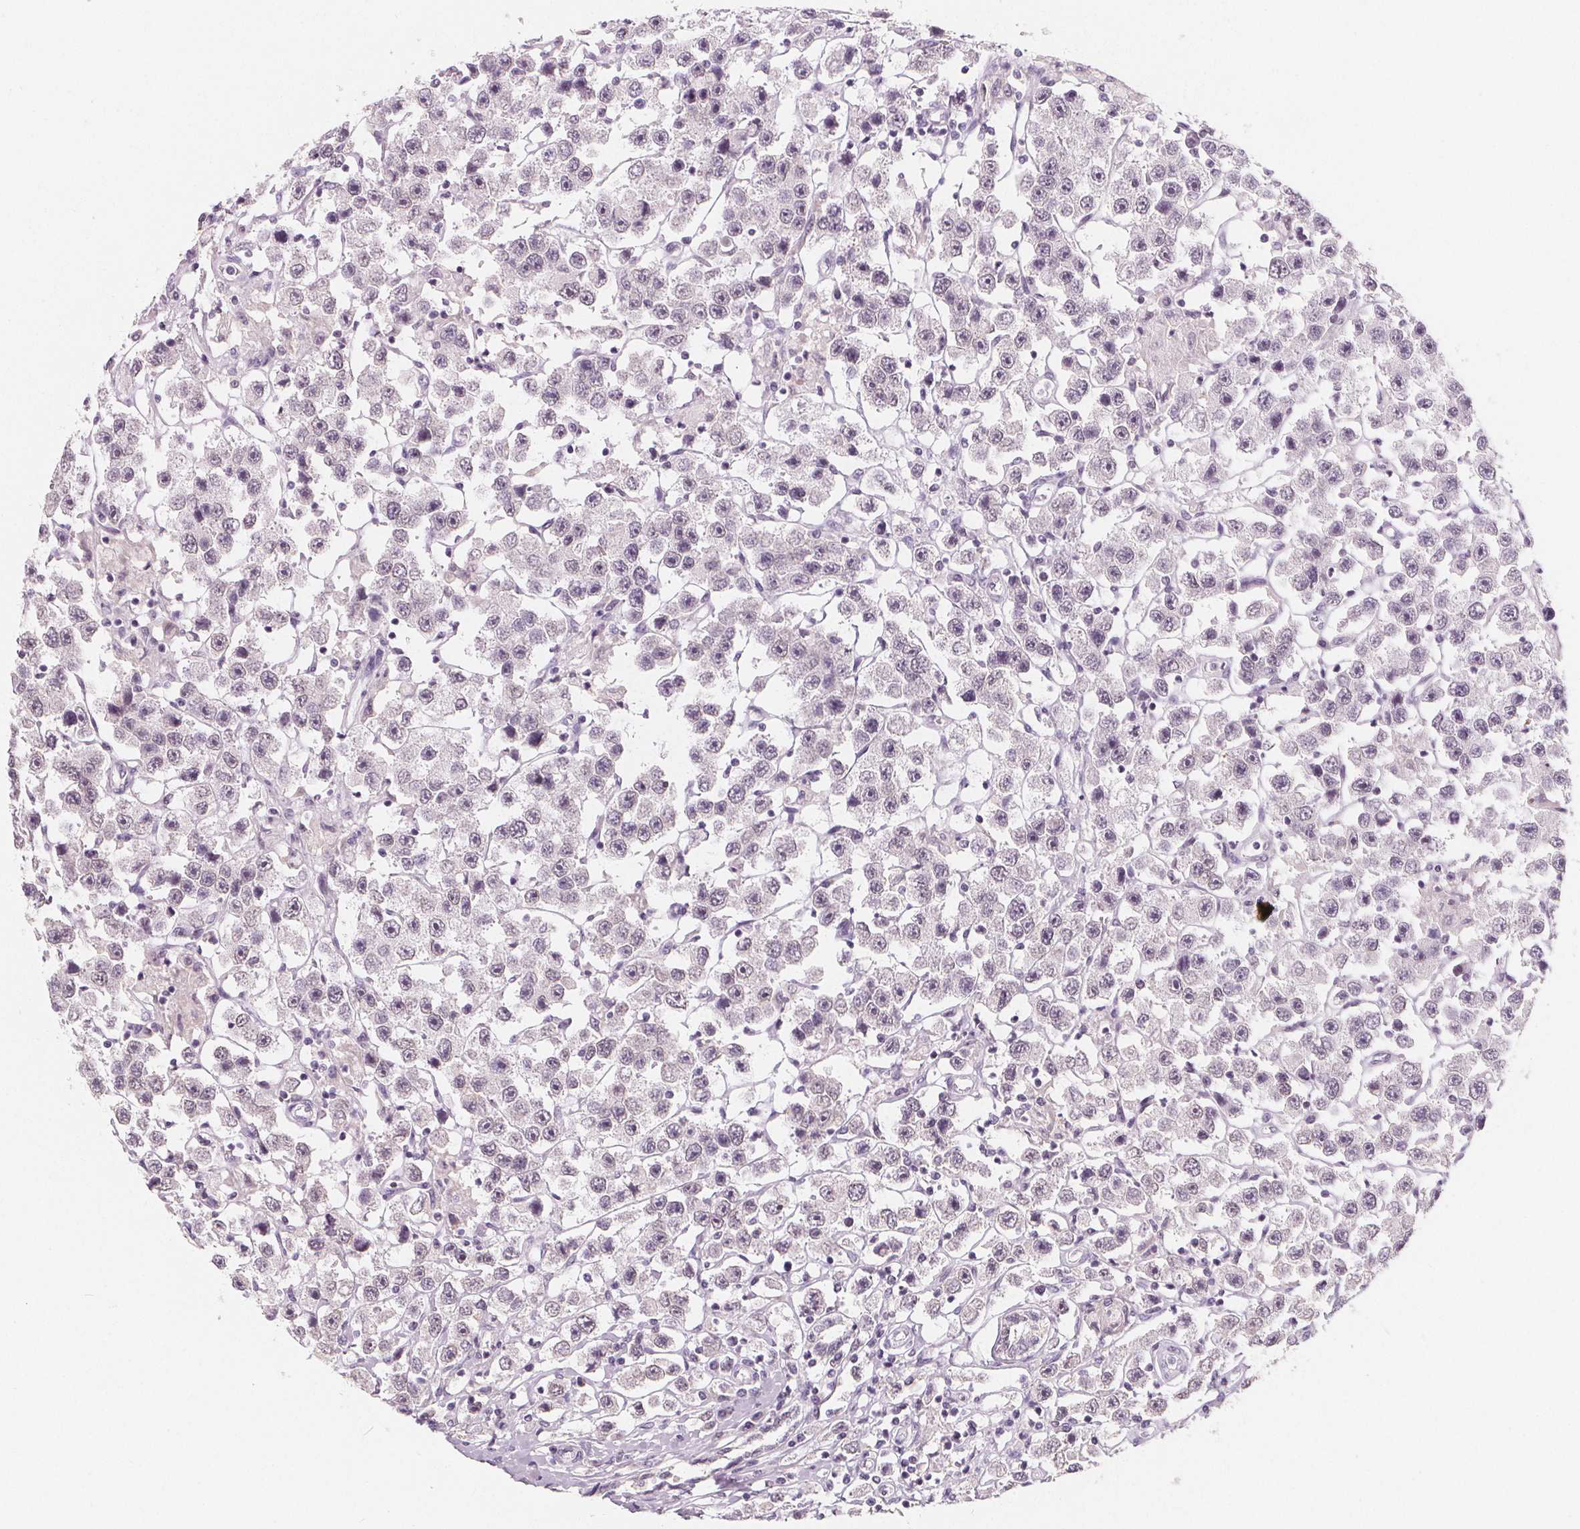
{"staining": {"intensity": "negative", "quantity": "none", "location": "none"}, "tissue": "testis cancer", "cell_type": "Tumor cells", "image_type": "cancer", "snomed": [{"axis": "morphology", "description": "Seminoma, NOS"}, {"axis": "topography", "description": "Testis"}], "caption": "High power microscopy image of an immunohistochemistry (IHC) micrograph of testis seminoma, revealing no significant staining in tumor cells.", "gene": "DBX2", "patient": {"sex": "male", "age": 45}}